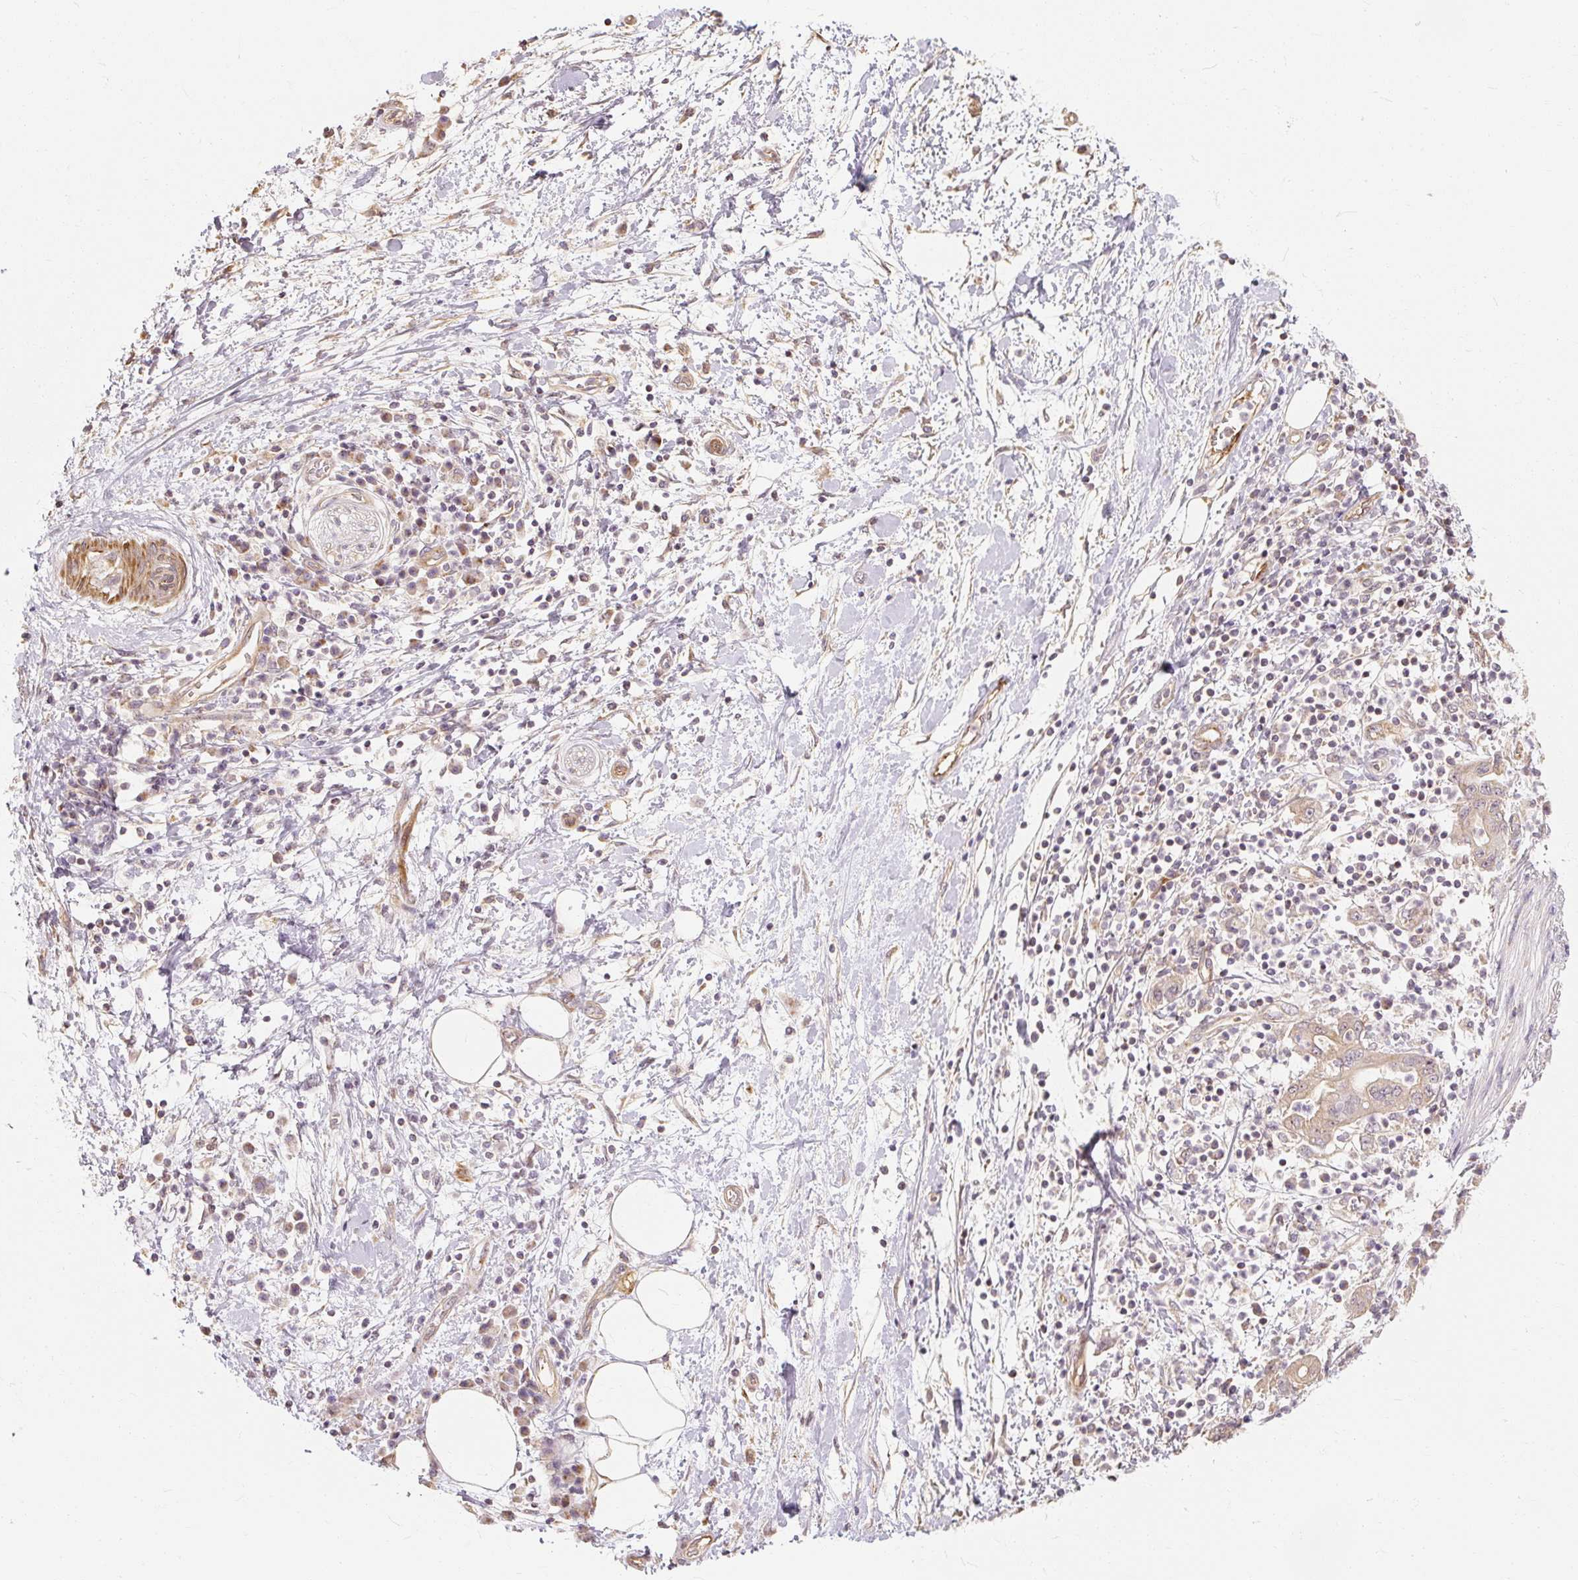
{"staining": {"intensity": "moderate", "quantity": "<25%", "location": "cytoplasmic/membranous"}, "tissue": "pancreatic cancer", "cell_type": "Tumor cells", "image_type": "cancer", "snomed": [{"axis": "morphology", "description": "Adenocarcinoma, NOS"}, {"axis": "topography", "description": "Pancreas"}], "caption": "The micrograph demonstrates a brown stain indicating the presence of a protein in the cytoplasmic/membranous of tumor cells in pancreatic cancer. (Brightfield microscopy of DAB IHC at high magnification).", "gene": "RB1CC1", "patient": {"sex": "female", "age": 73}}